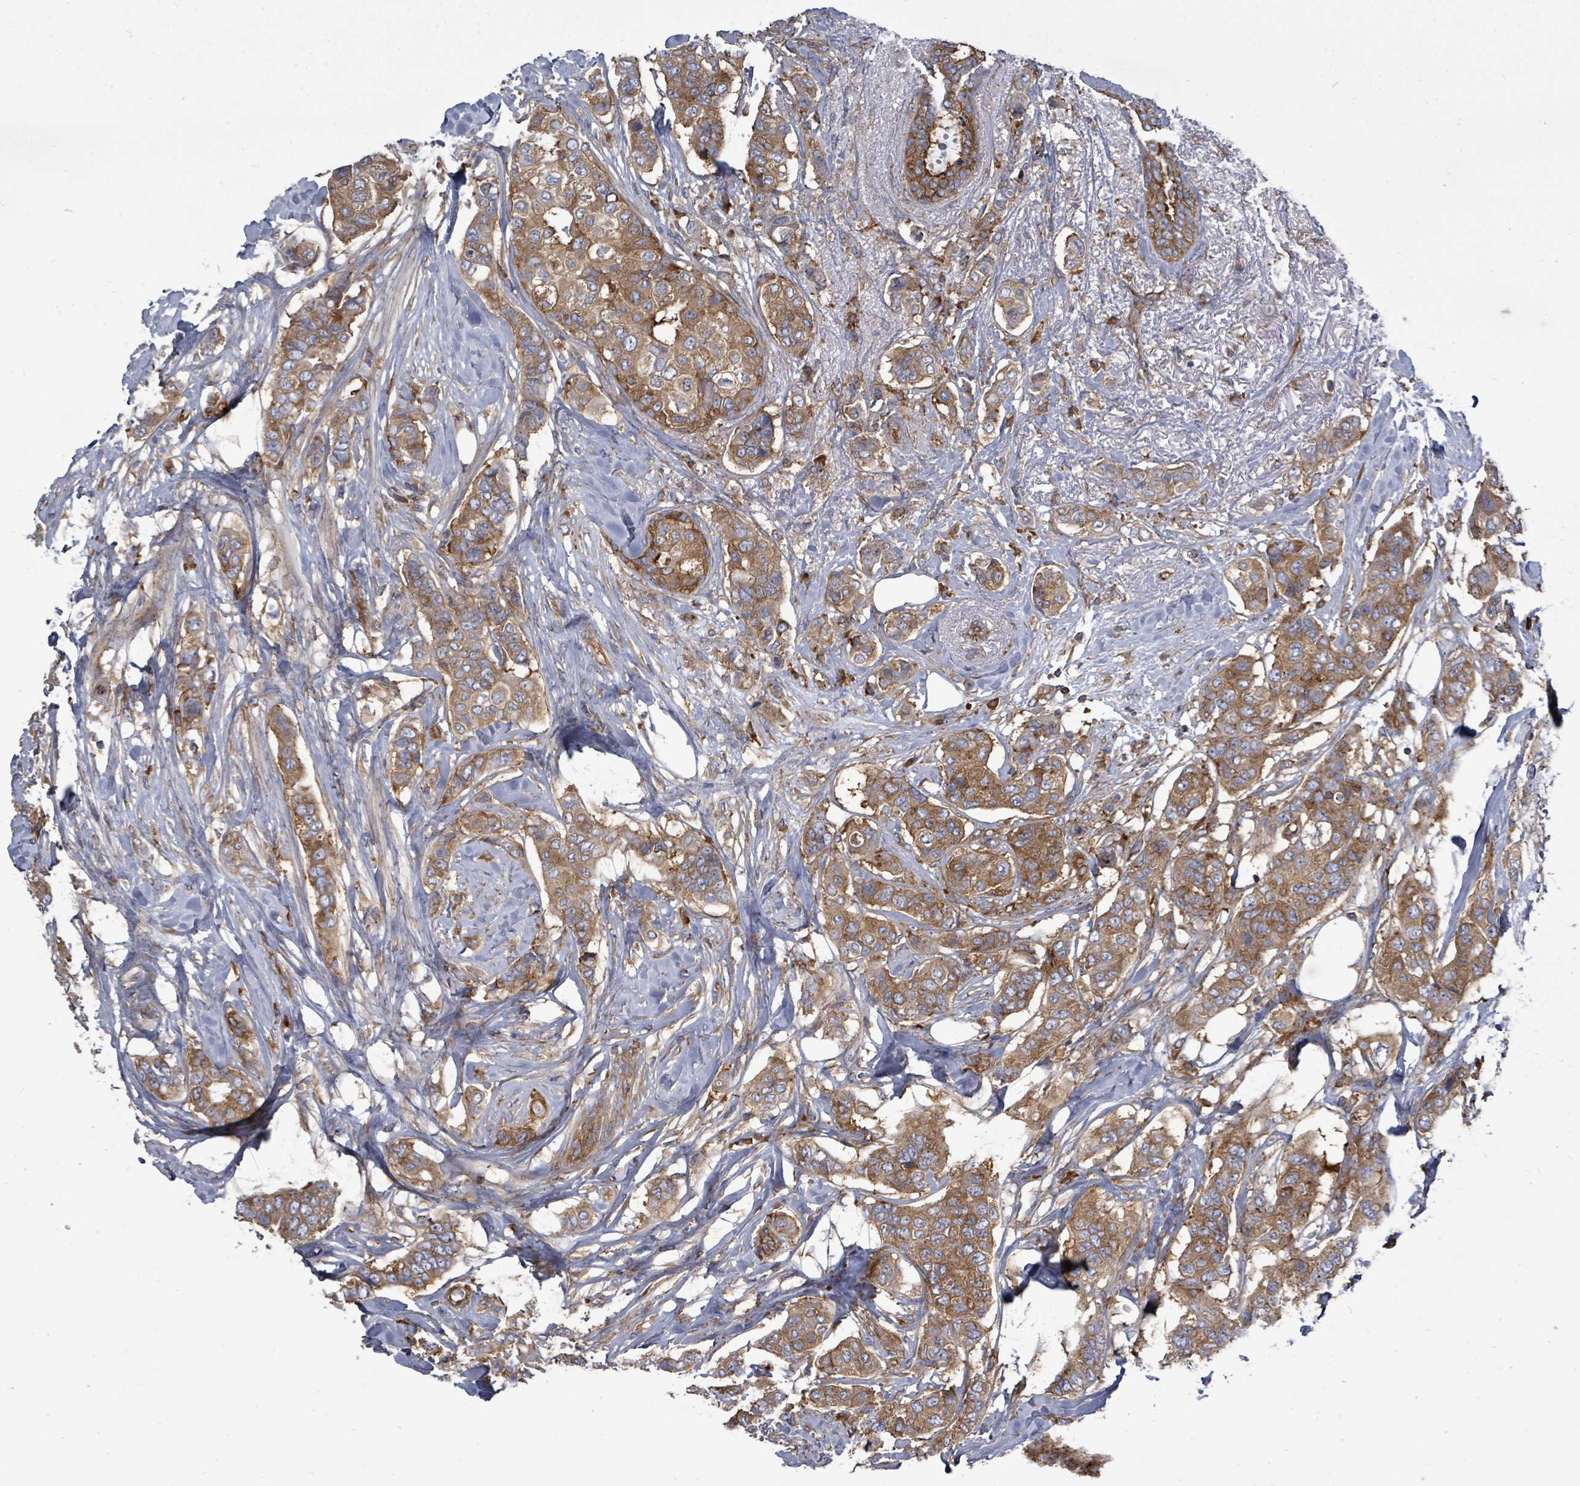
{"staining": {"intensity": "moderate", "quantity": ">75%", "location": "cytoplasmic/membranous"}, "tissue": "breast cancer", "cell_type": "Tumor cells", "image_type": "cancer", "snomed": [{"axis": "morphology", "description": "Lobular carcinoma"}, {"axis": "topography", "description": "Breast"}], "caption": "This is an image of immunohistochemistry (IHC) staining of breast cancer, which shows moderate positivity in the cytoplasmic/membranous of tumor cells.", "gene": "EIF3C", "patient": {"sex": "female", "age": 51}}